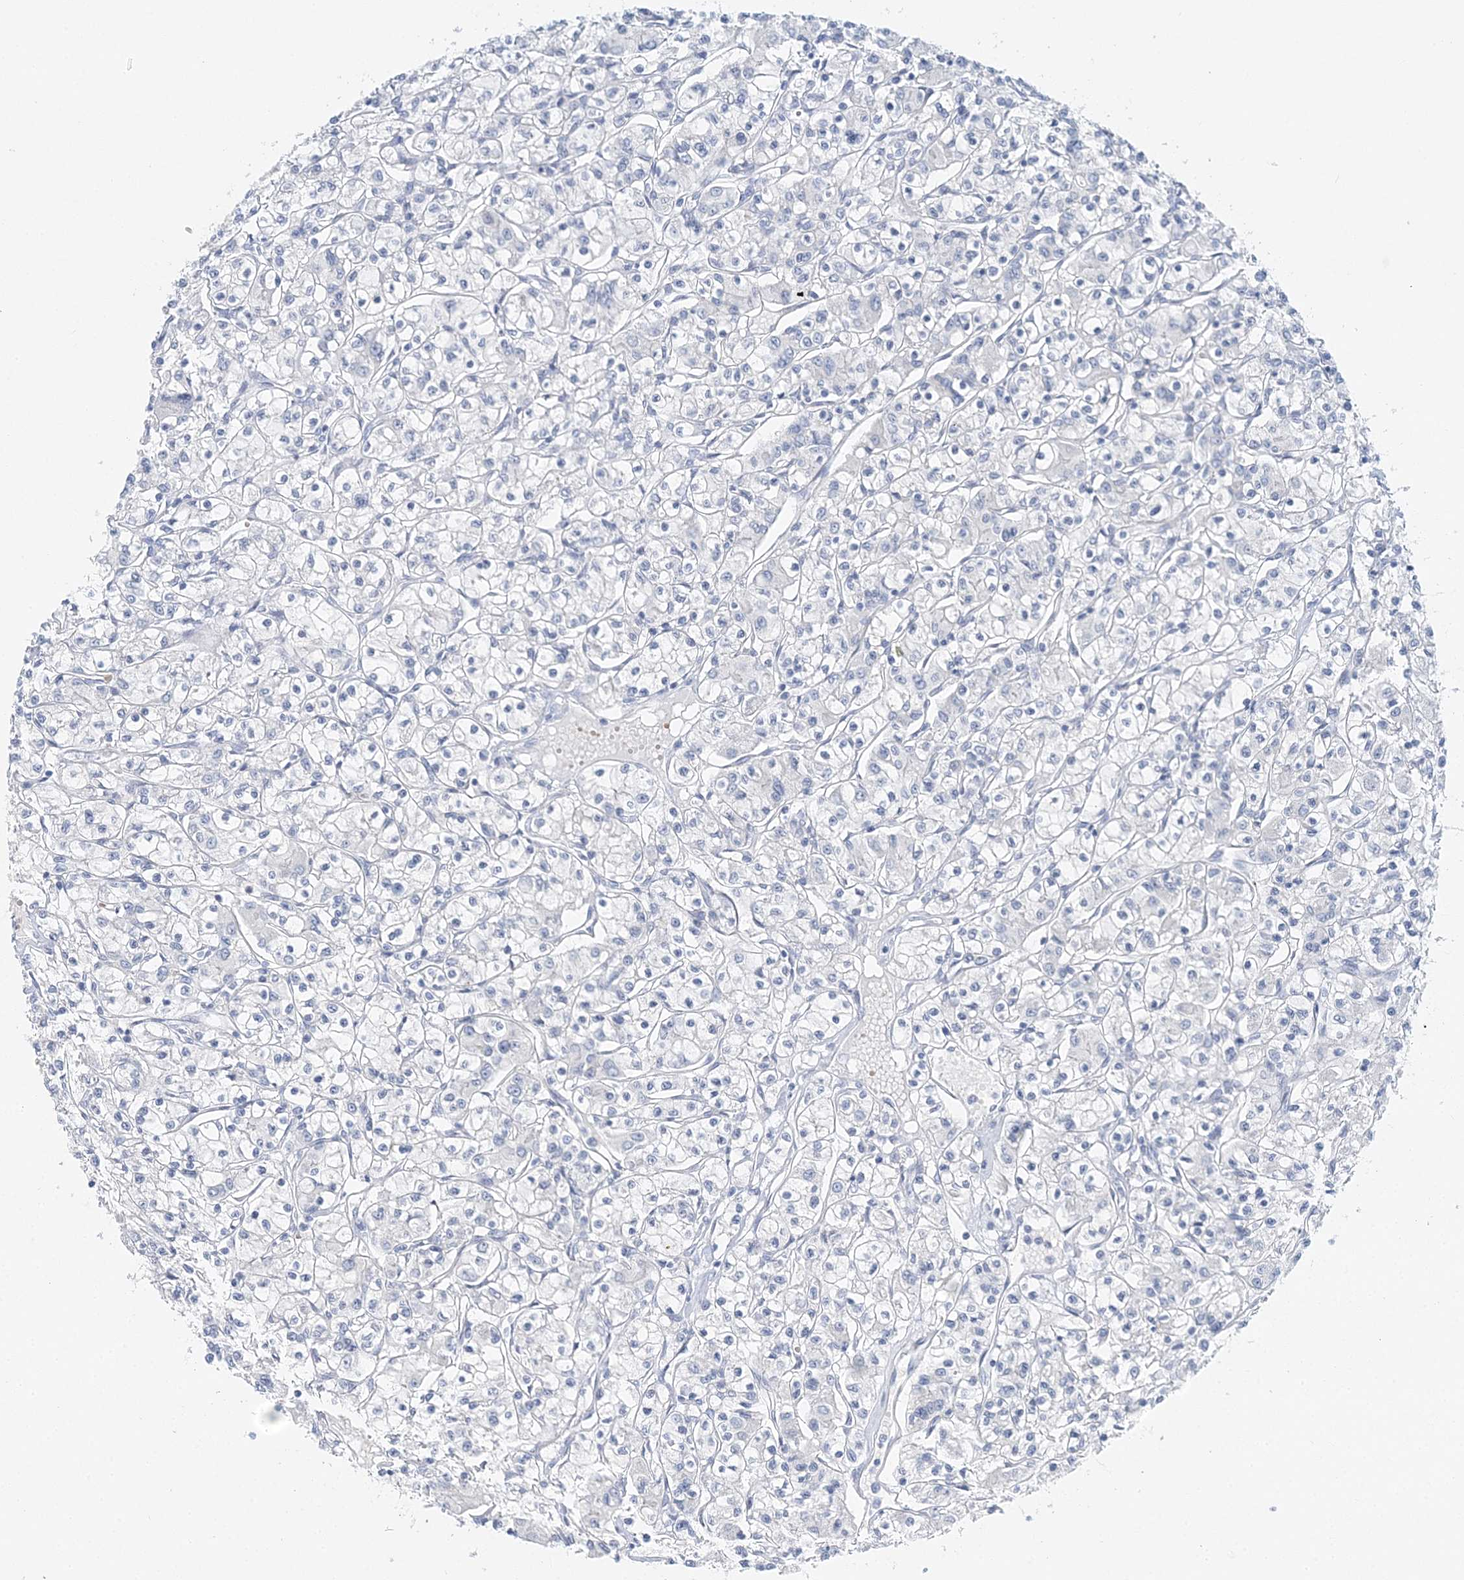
{"staining": {"intensity": "negative", "quantity": "none", "location": "none"}, "tissue": "renal cancer", "cell_type": "Tumor cells", "image_type": "cancer", "snomed": [{"axis": "morphology", "description": "Adenocarcinoma, NOS"}, {"axis": "topography", "description": "Kidney"}], "caption": "Protein analysis of renal adenocarcinoma exhibits no significant expression in tumor cells. (DAB (3,3'-diaminobenzidine) IHC visualized using brightfield microscopy, high magnification).", "gene": "VILL", "patient": {"sex": "female", "age": 59}}